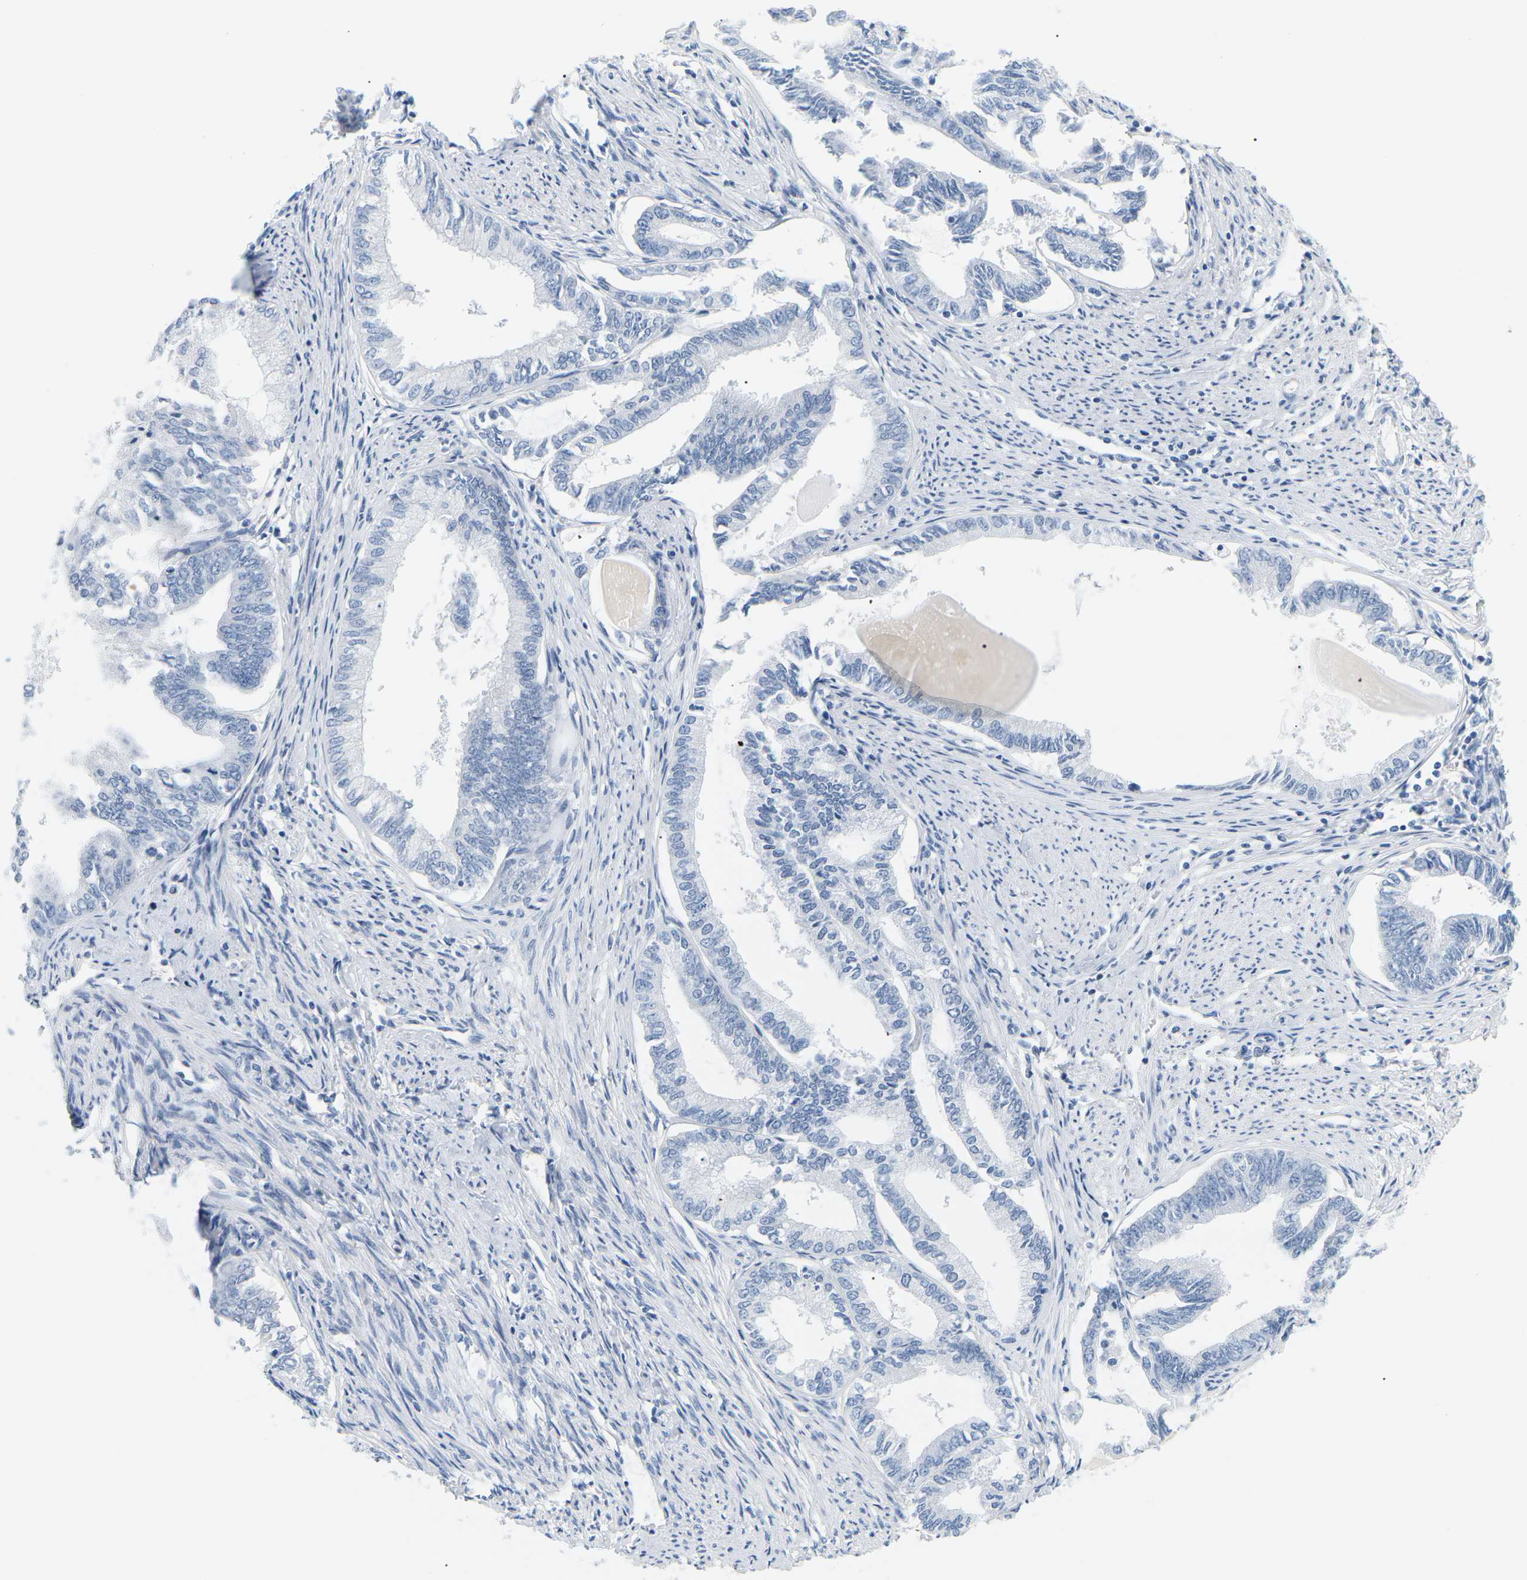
{"staining": {"intensity": "negative", "quantity": "none", "location": "none"}, "tissue": "endometrial cancer", "cell_type": "Tumor cells", "image_type": "cancer", "snomed": [{"axis": "morphology", "description": "Adenocarcinoma, NOS"}, {"axis": "topography", "description": "Endometrium"}], "caption": "Protein analysis of endometrial cancer displays no significant staining in tumor cells.", "gene": "APOB", "patient": {"sex": "female", "age": 86}}